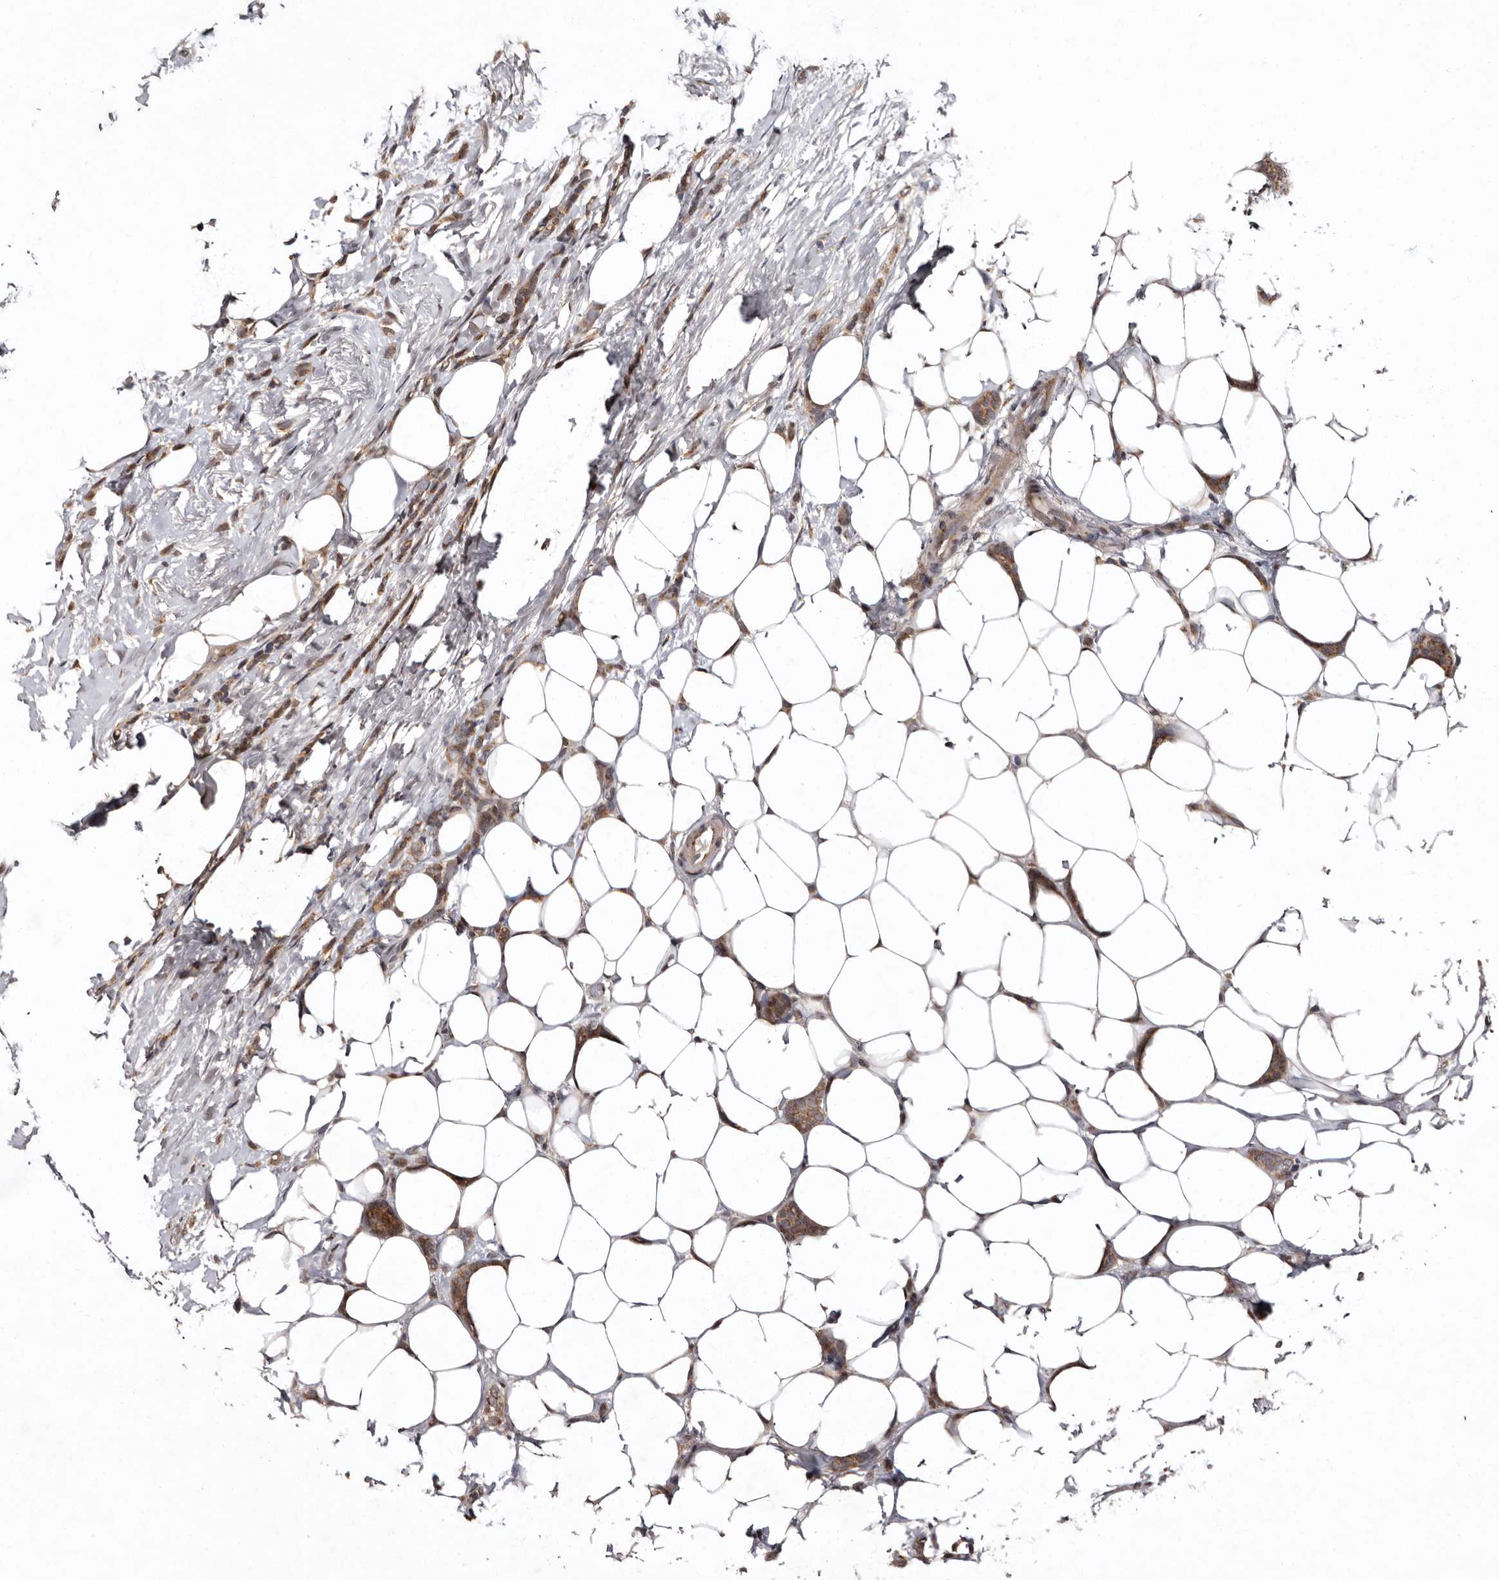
{"staining": {"intensity": "moderate", "quantity": ">75%", "location": "cytoplasmic/membranous"}, "tissue": "breast cancer", "cell_type": "Tumor cells", "image_type": "cancer", "snomed": [{"axis": "morphology", "description": "Lobular carcinoma"}, {"axis": "topography", "description": "Breast"}], "caption": "Protein analysis of breast lobular carcinoma tissue reveals moderate cytoplasmic/membranous expression in about >75% of tumor cells.", "gene": "FAM91A1", "patient": {"sex": "female", "age": 50}}